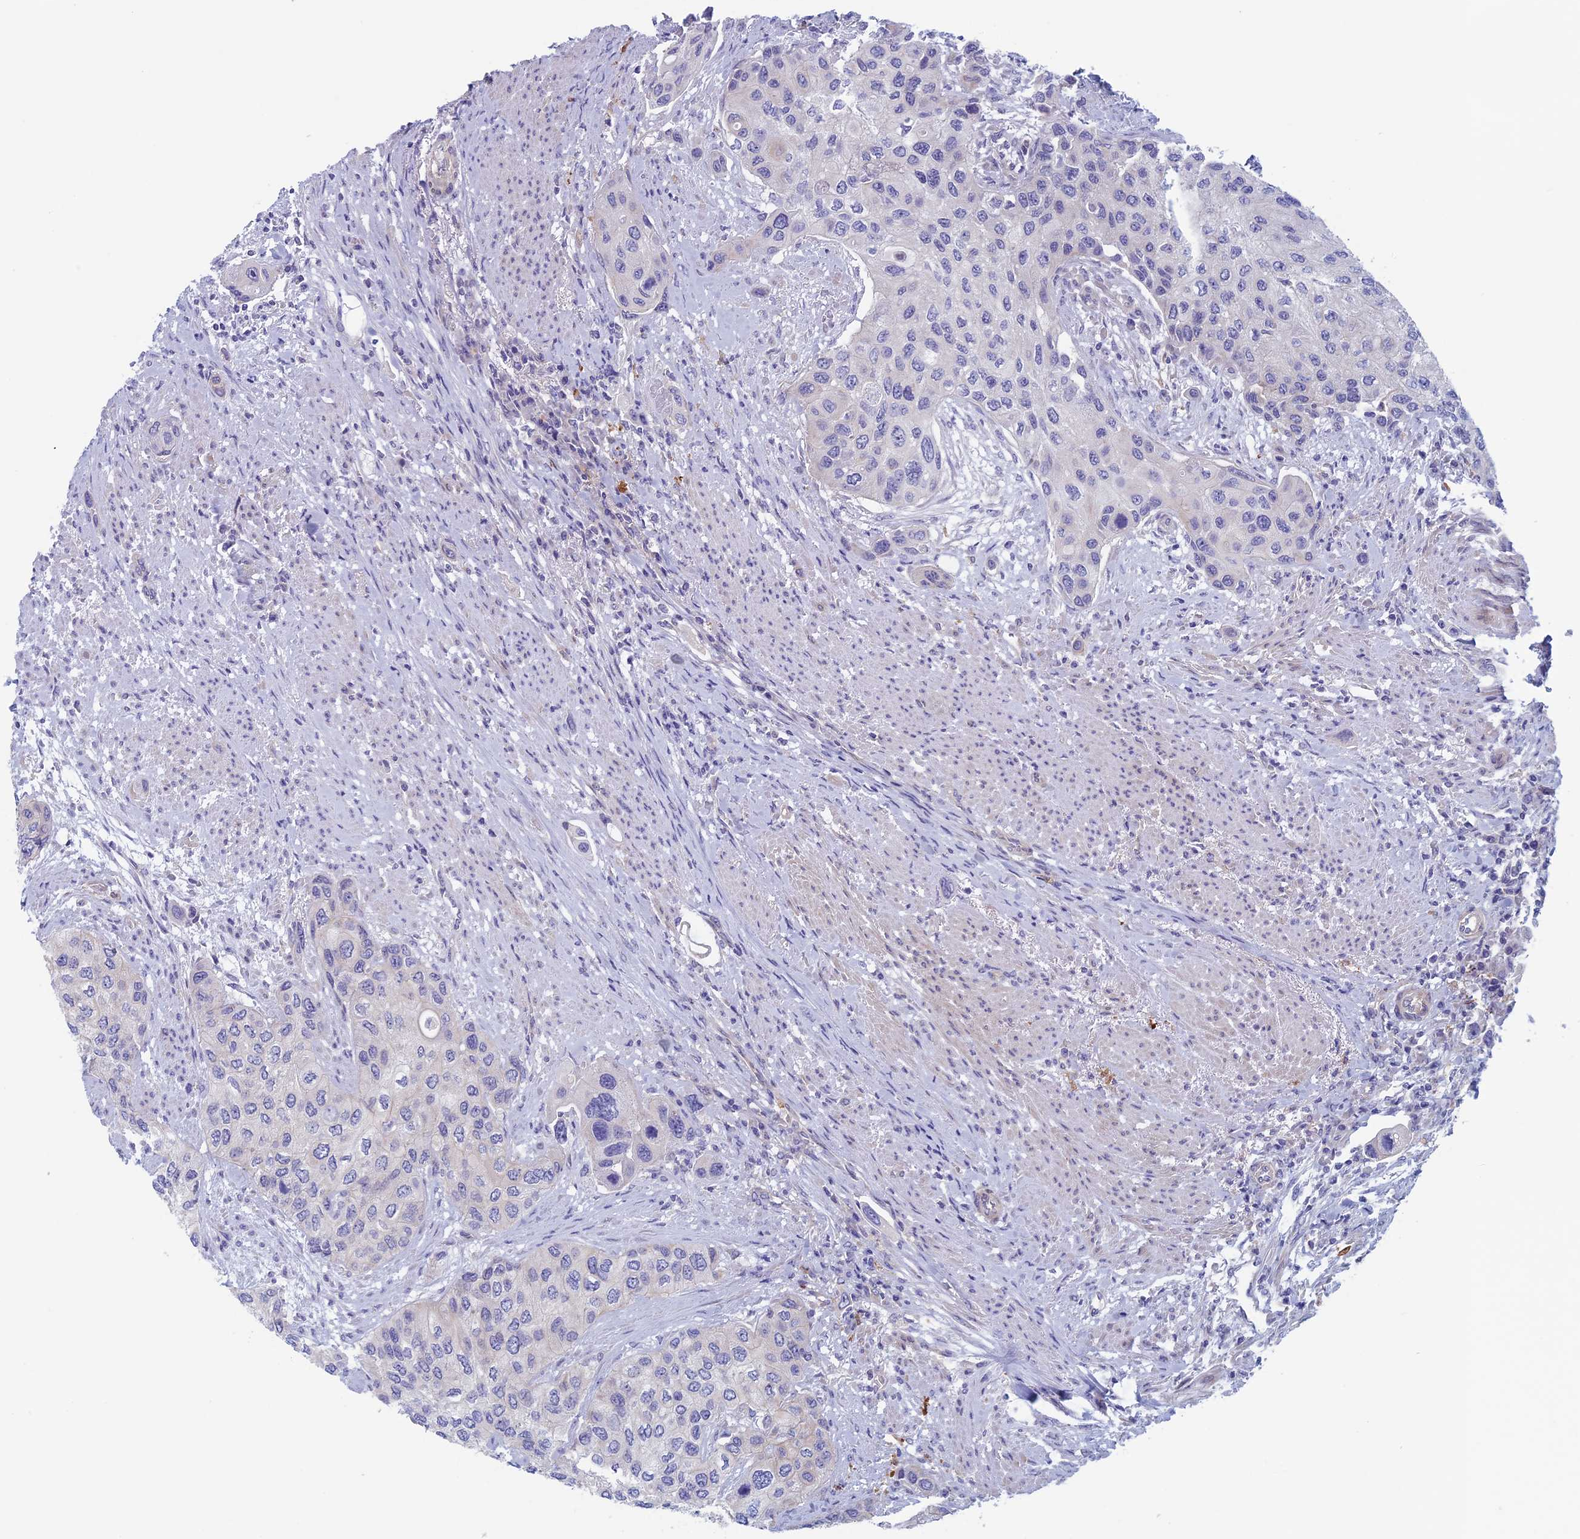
{"staining": {"intensity": "negative", "quantity": "none", "location": "none"}, "tissue": "urothelial cancer", "cell_type": "Tumor cells", "image_type": "cancer", "snomed": [{"axis": "morphology", "description": "Urothelial carcinoma, High grade"}, {"axis": "topography", "description": "Urinary bladder"}], "caption": "Immunohistochemical staining of human high-grade urothelial carcinoma displays no significant expression in tumor cells. (DAB immunohistochemistry visualized using brightfield microscopy, high magnification).", "gene": "CNOT6L", "patient": {"sex": "female", "age": 56}}